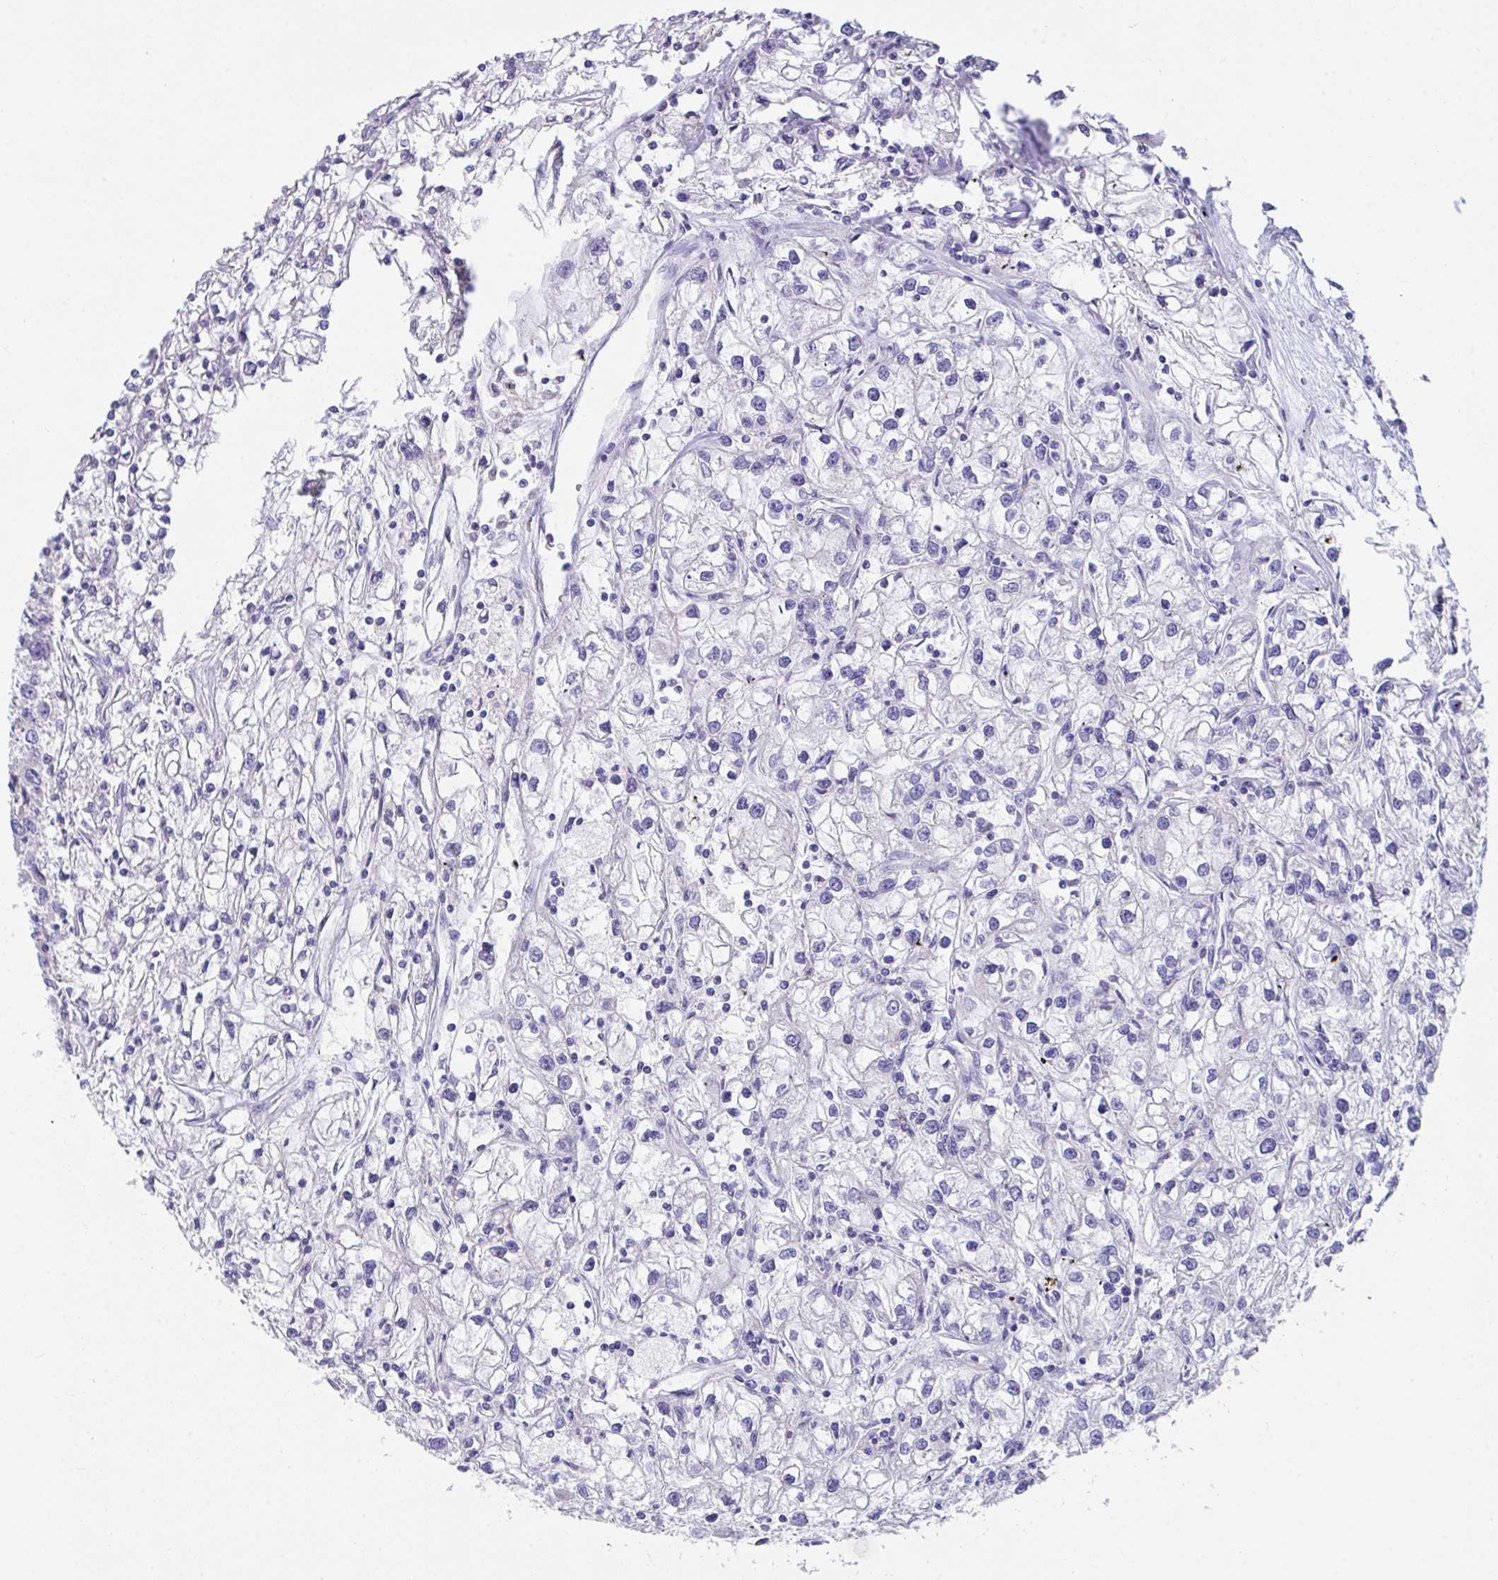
{"staining": {"intensity": "negative", "quantity": "none", "location": "none"}, "tissue": "renal cancer", "cell_type": "Tumor cells", "image_type": "cancer", "snomed": [{"axis": "morphology", "description": "Adenocarcinoma, NOS"}, {"axis": "topography", "description": "Kidney"}], "caption": "Human adenocarcinoma (renal) stained for a protein using IHC exhibits no staining in tumor cells.", "gene": "MIA3", "patient": {"sex": "female", "age": 59}}